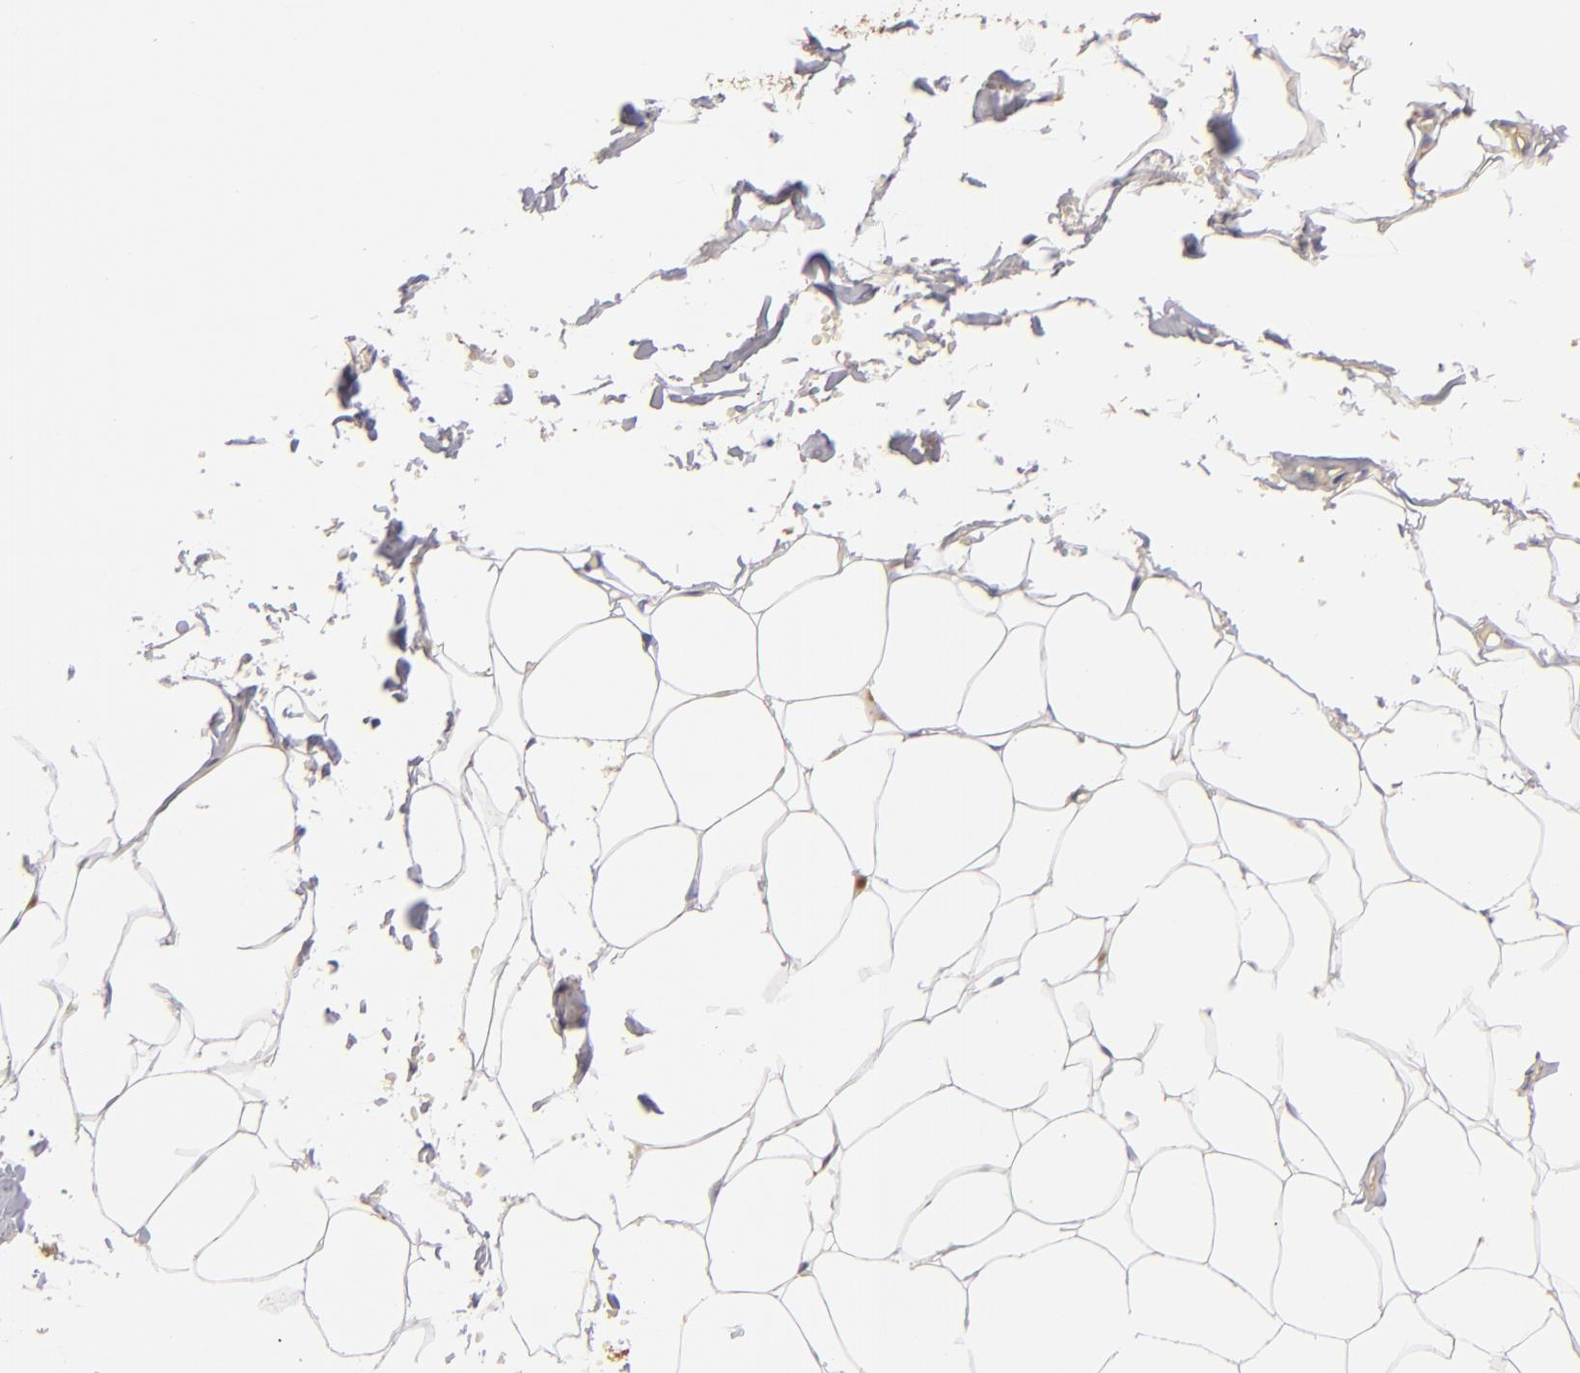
{"staining": {"intensity": "moderate", "quantity": "<25%", "location": "cytoplasmic/membranous"}, "tissue": "adipose tissue", "cell_type": "Adipocytes", "image_type": "normal", "snomed": [{"axis": "morphology", "description": "Normal tissue, NOS"}, {"axis": "topography", "description": "Soft tissue"}, {"axis": "topography", "description": "Peripheral nerve tissue"}], "caption": "A micrograph of human adipose tissue stained for a protein demonstrates moderate cytoplasmic/membranous brown staining in adipocytes. The staining is performed using DAB brown chromogen to label protein expression. The nuclei are counter-stained blue using hematoxylin.", "gene": "CFB", "patient": {"sex": "female", "age": 68}}